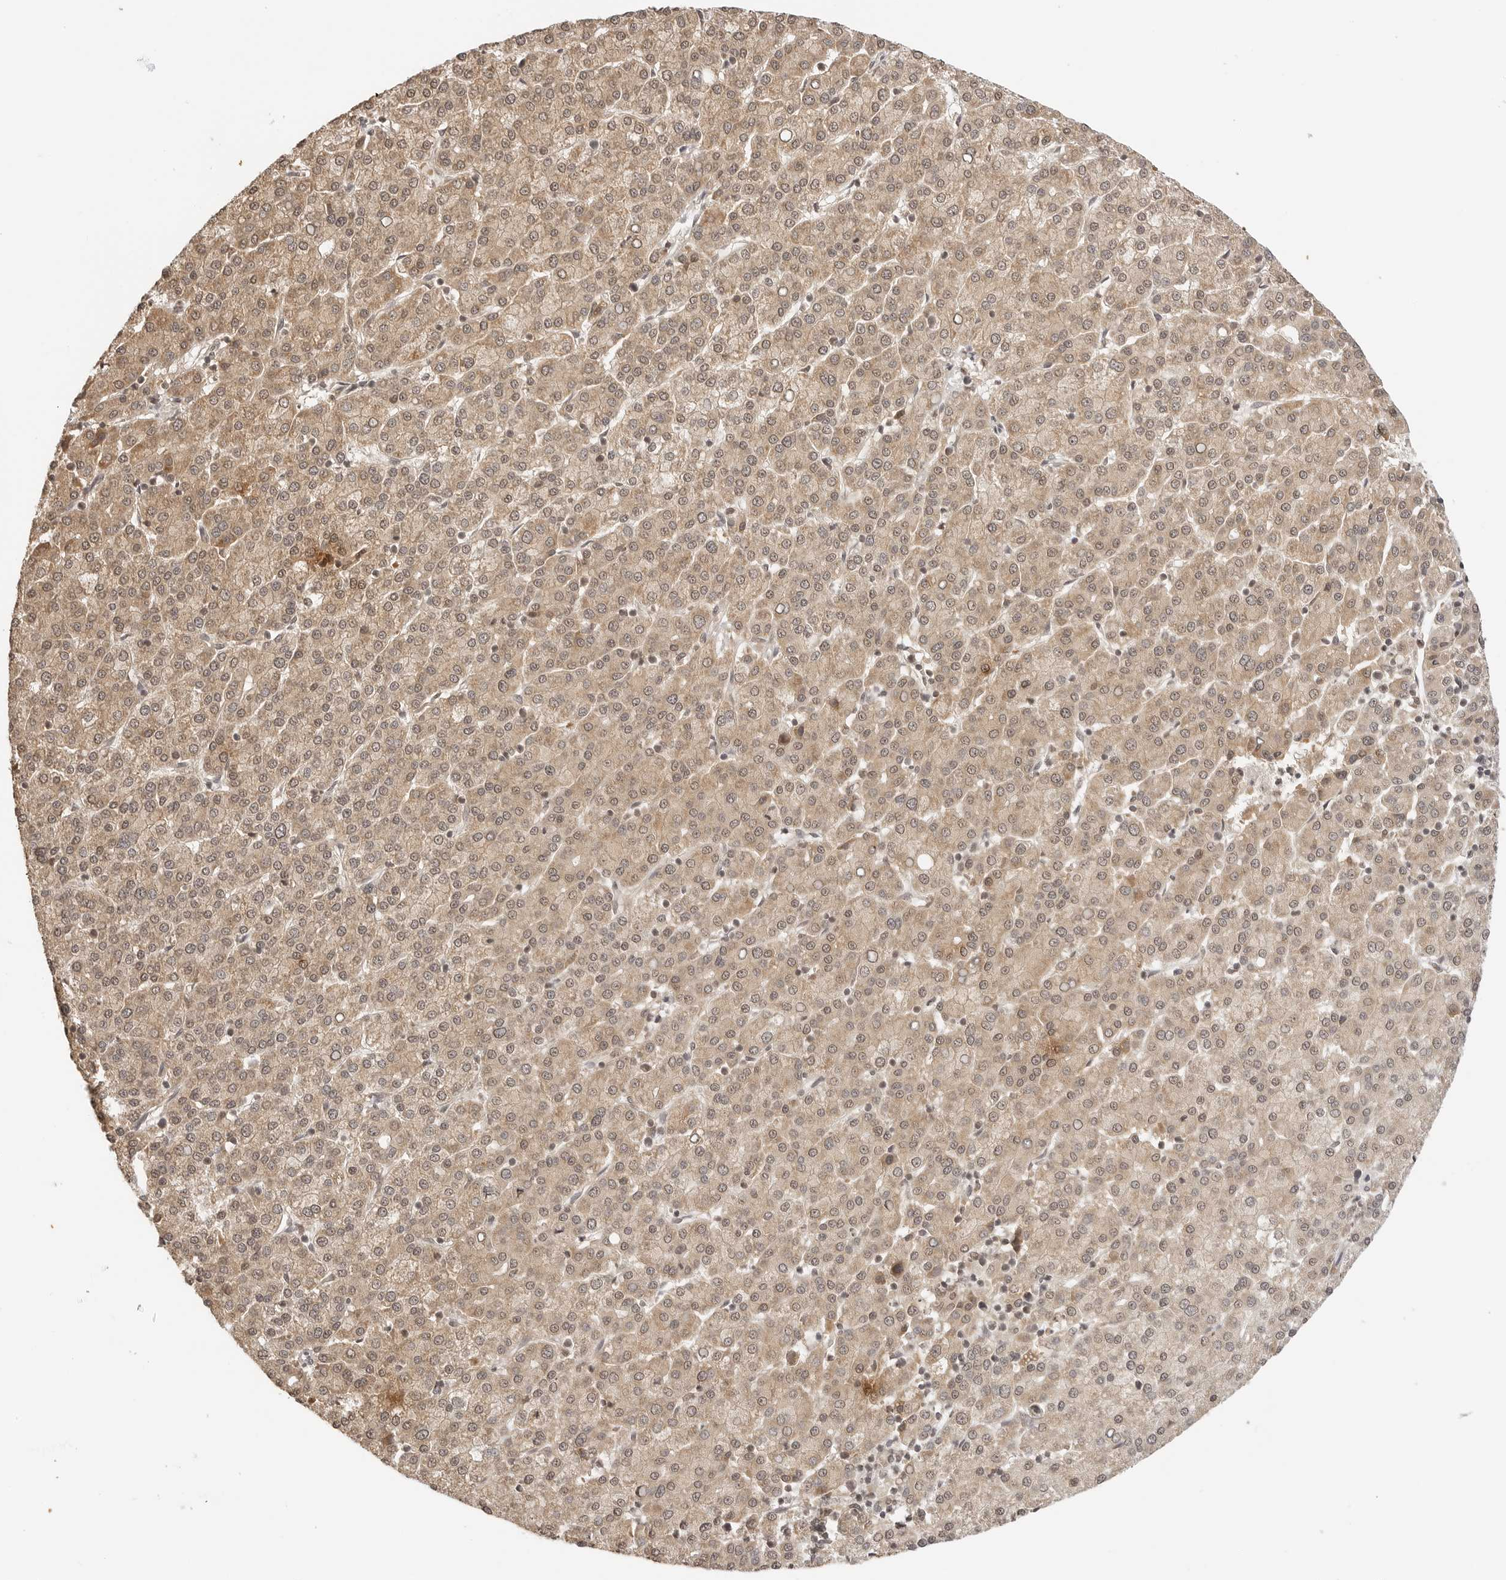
{"staining": {"intensity": "weak", "quantity": ">75%", "location": "cytoplasmic/membranous,nuclear"}, "tissue": "liver cancer", "cell_type": "Tumor cells", "image_type": "cancer", "snomed": [{"axis": "morphology", "description": "Carcinoma, Hepatocellular, NOS"}, {"axis": "topography", "description": "Liver"}], "caption": "Tumor cells exhibit weak cytoplasmic/membranous and nuclear positivity in about >75% of cells in hepatocellular carcinoma (liver).", "gene": "GPR34", "patient": {"sex": "female", "age": 58}}